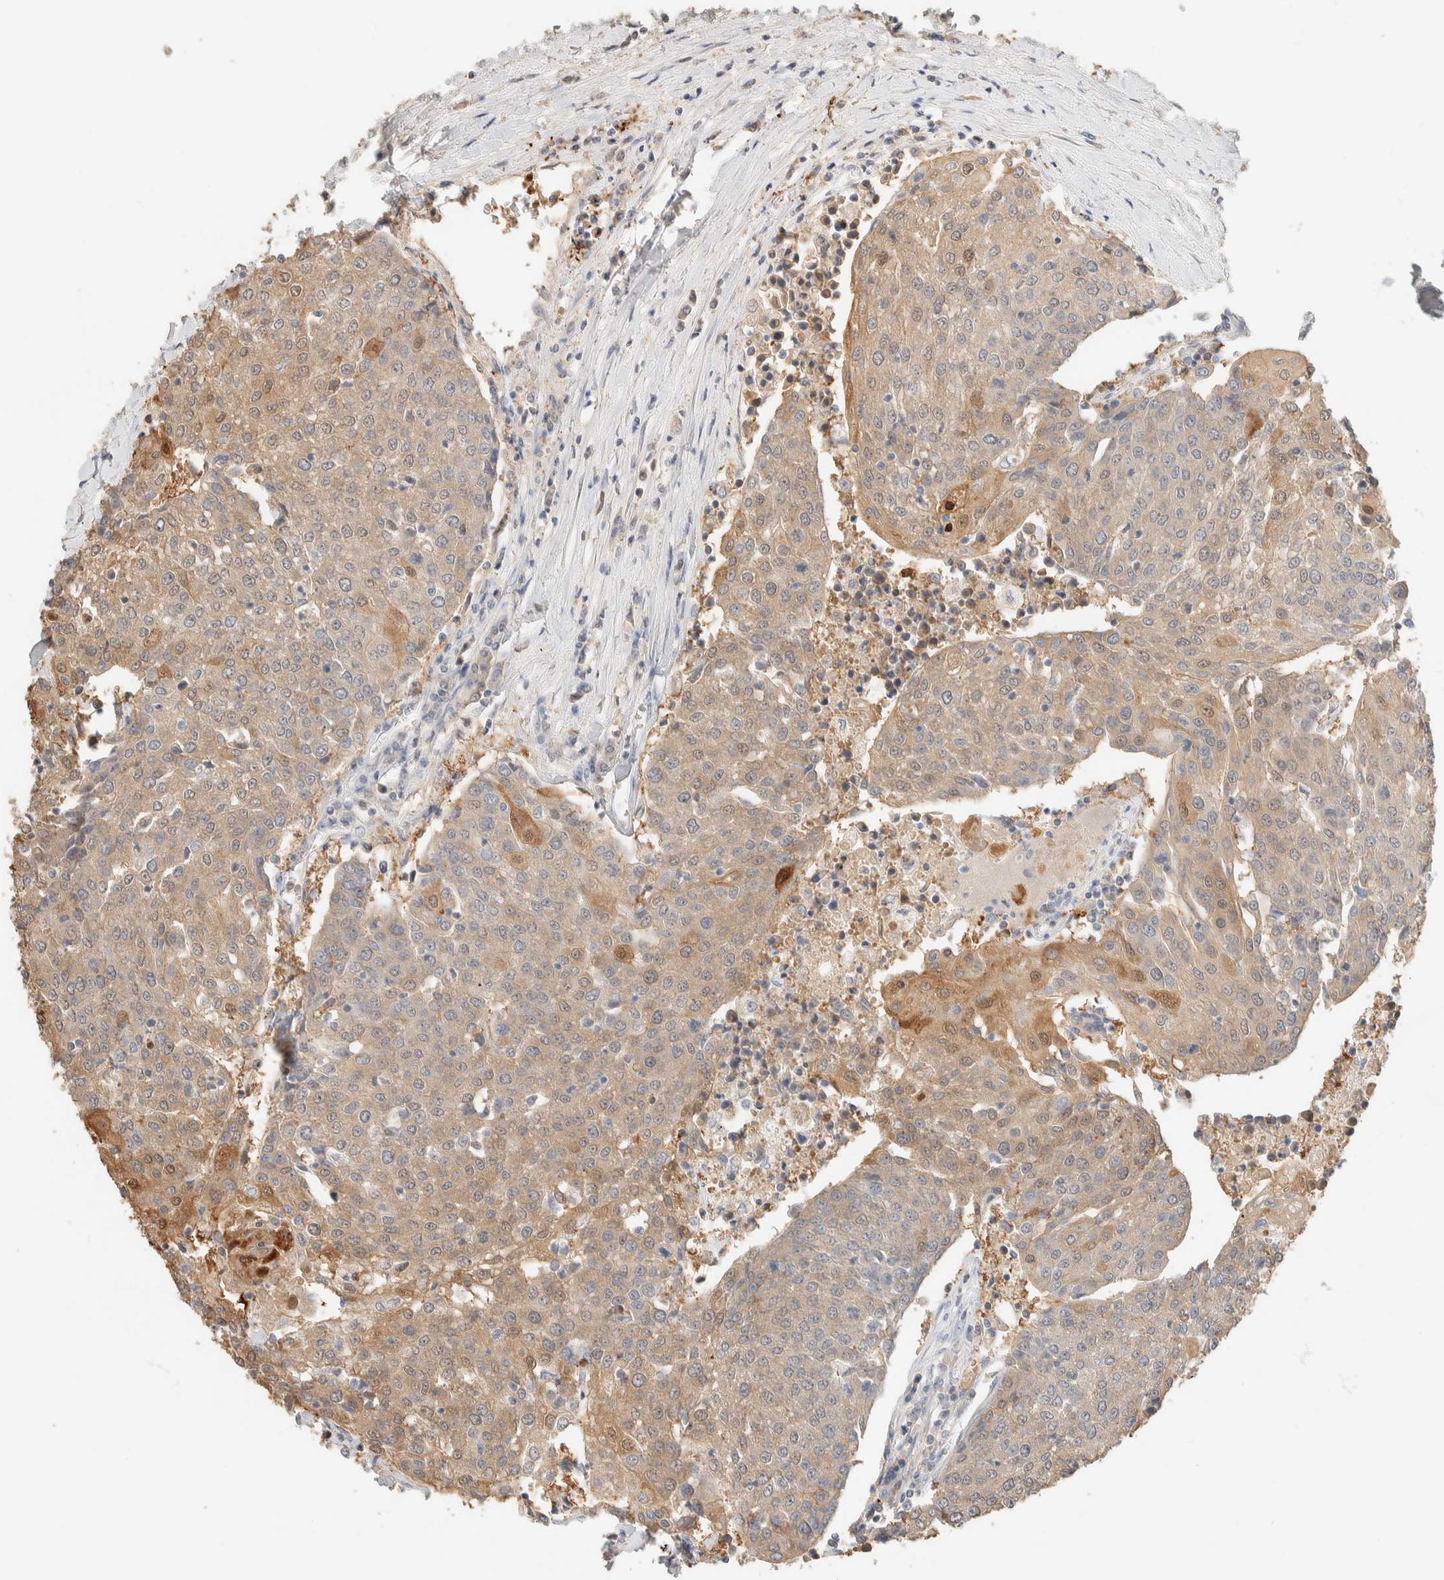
{"staining": {"intensity": "moderate", "quantity": "<25%", "location": "cytoplasmic/membranous,nuclear"}, "tissue": "urothelial cancer", "cell_type": "Tumor cells", "image_type": "cancer", "snomed": [{"axis": "morphology", "description": "Urothelial carcinoma, High grade"}, {"axis": "topography", "description": "Urinary bladder"}], "caption": "Immunohistochemical staining of human urothelial cancer shows low levels of moderate cytoplasmic/membranous and nuclear expression in approximately <25% of tumor cells.", "gene": "SETD4", "patient": {"sex": "female", "age": 85}}